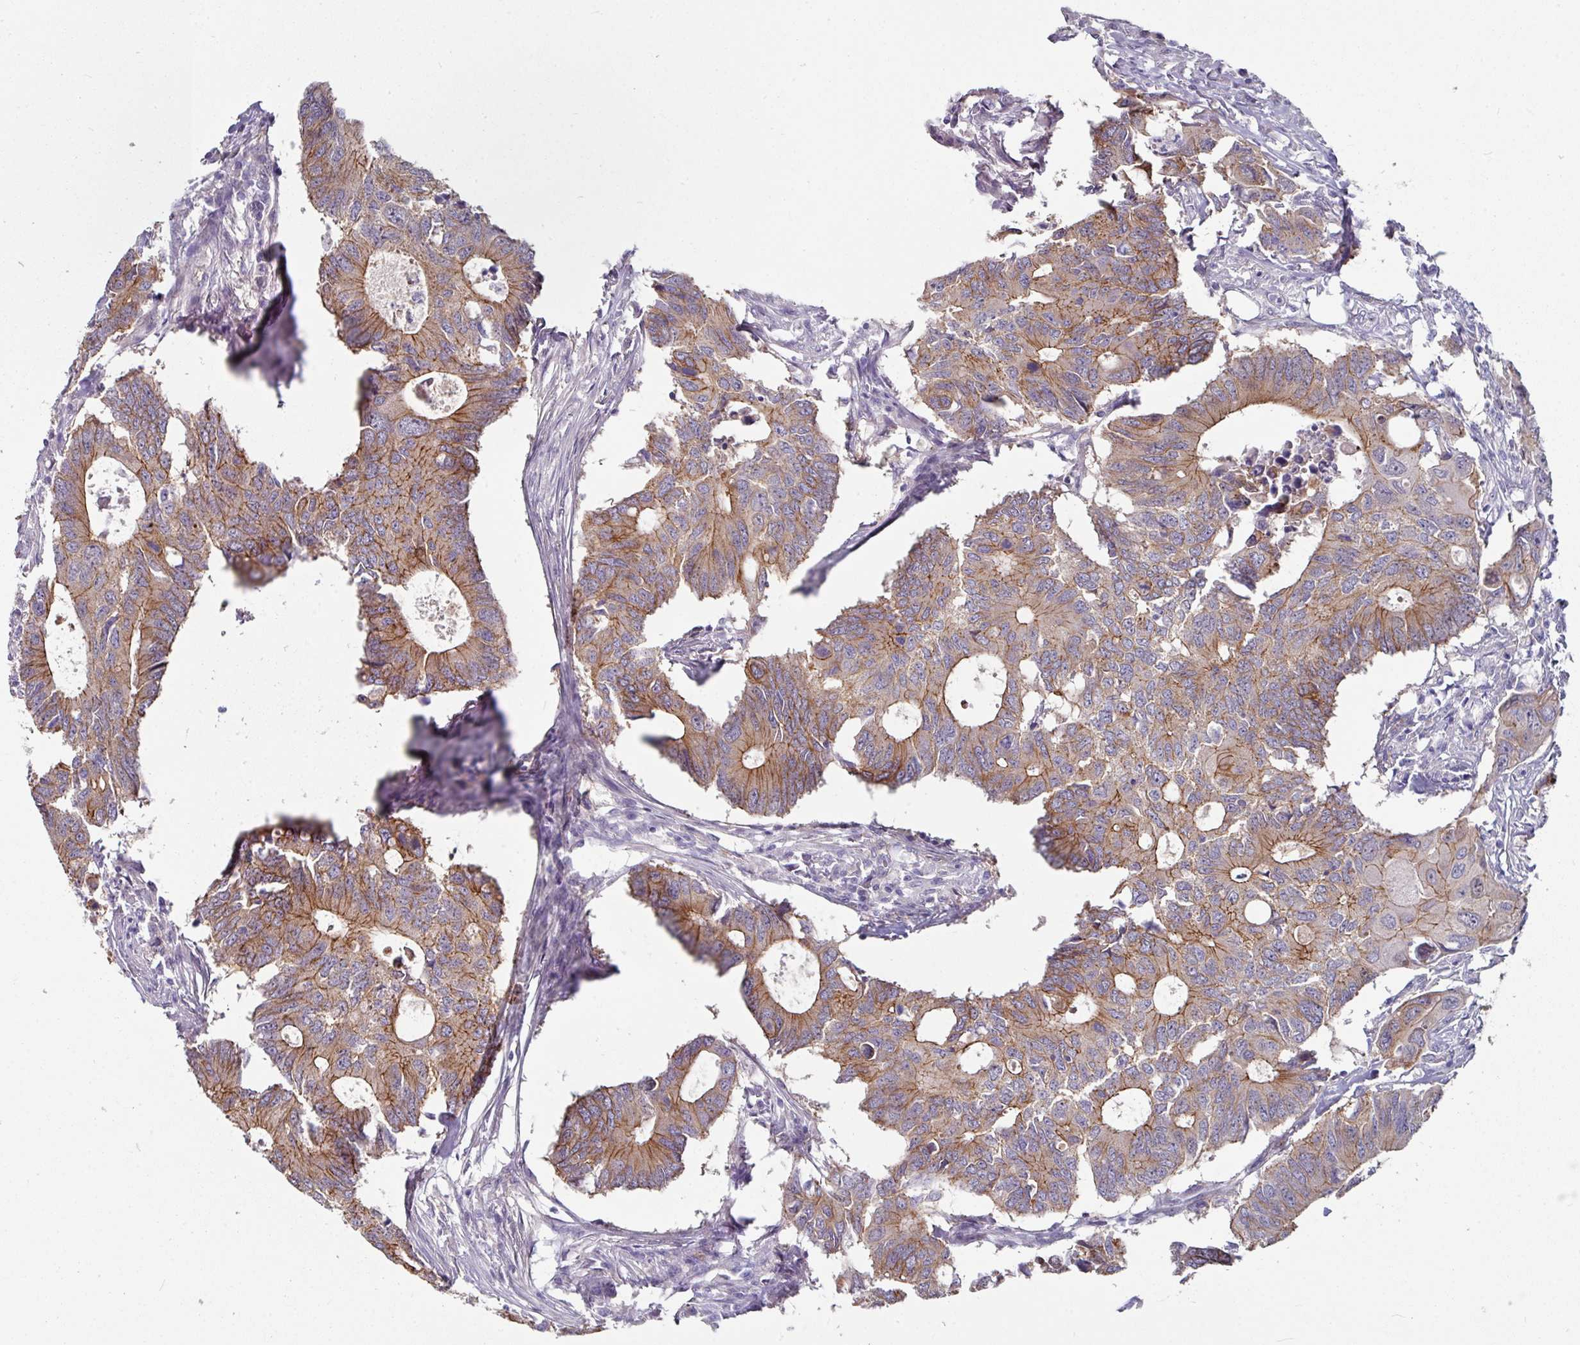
{"staining": {"intensity": "moderate", "quantity": "25%-75%", "location": "cytoplasmic/membranous"}, "tissue": "colorectal cancer", "cell_type": "Tumor cells", "image_type": "cancer", "snomed": [{"axis": "morphology", "description": "Adenocarcinoma, NOS"}, {"axis": "topography", "description": "Colon"}], "caption": "DAB (3,3'-diaminobenzidine) immunohistochemical staining of human colorectal cancer reveals moderate cytoplasmic/membranous protein expression in approximately 25%-75% of tumor cells.", "gene": "JUP", "patient": {"sex": "male", "age": 71}}